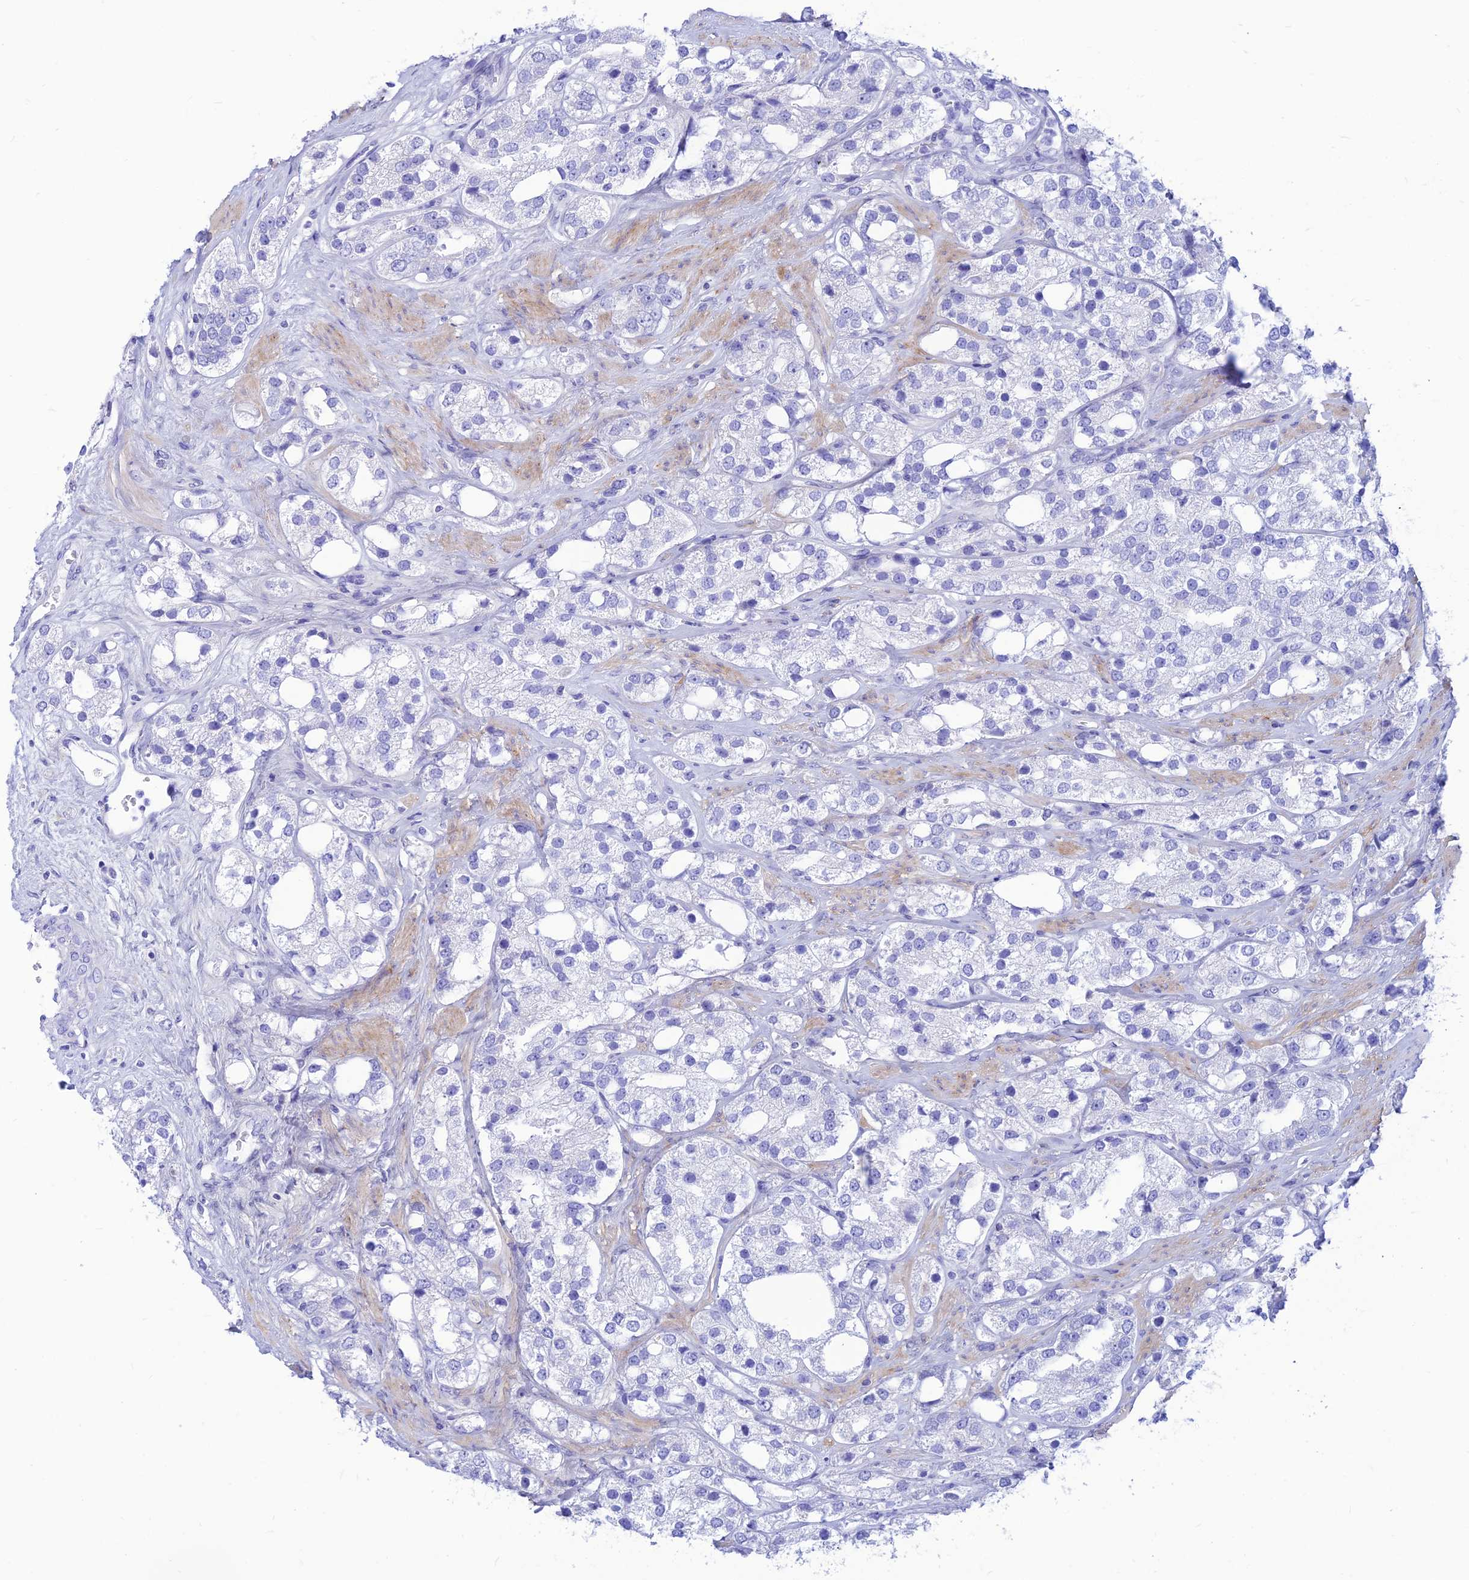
{"staining": {"intensity": "negative", "quantity": "none", "location": "none"}, "tissue": "prostate cancer", "cell_type": "Tumor cells", "image_type": "cancer", "snomed": [{"axis": "morphology", "description": "Adenocarcinoma, NOS"}, {"axis": "topography", "description": "Prostate"}], "caption": "IHC photomicrograph of adenocarcinoma (prostate) stained for a protein (brown), which displays no expression in tumor cells.", "gene": "PRNP", "patient": {"sex": "male", "age": 79}}